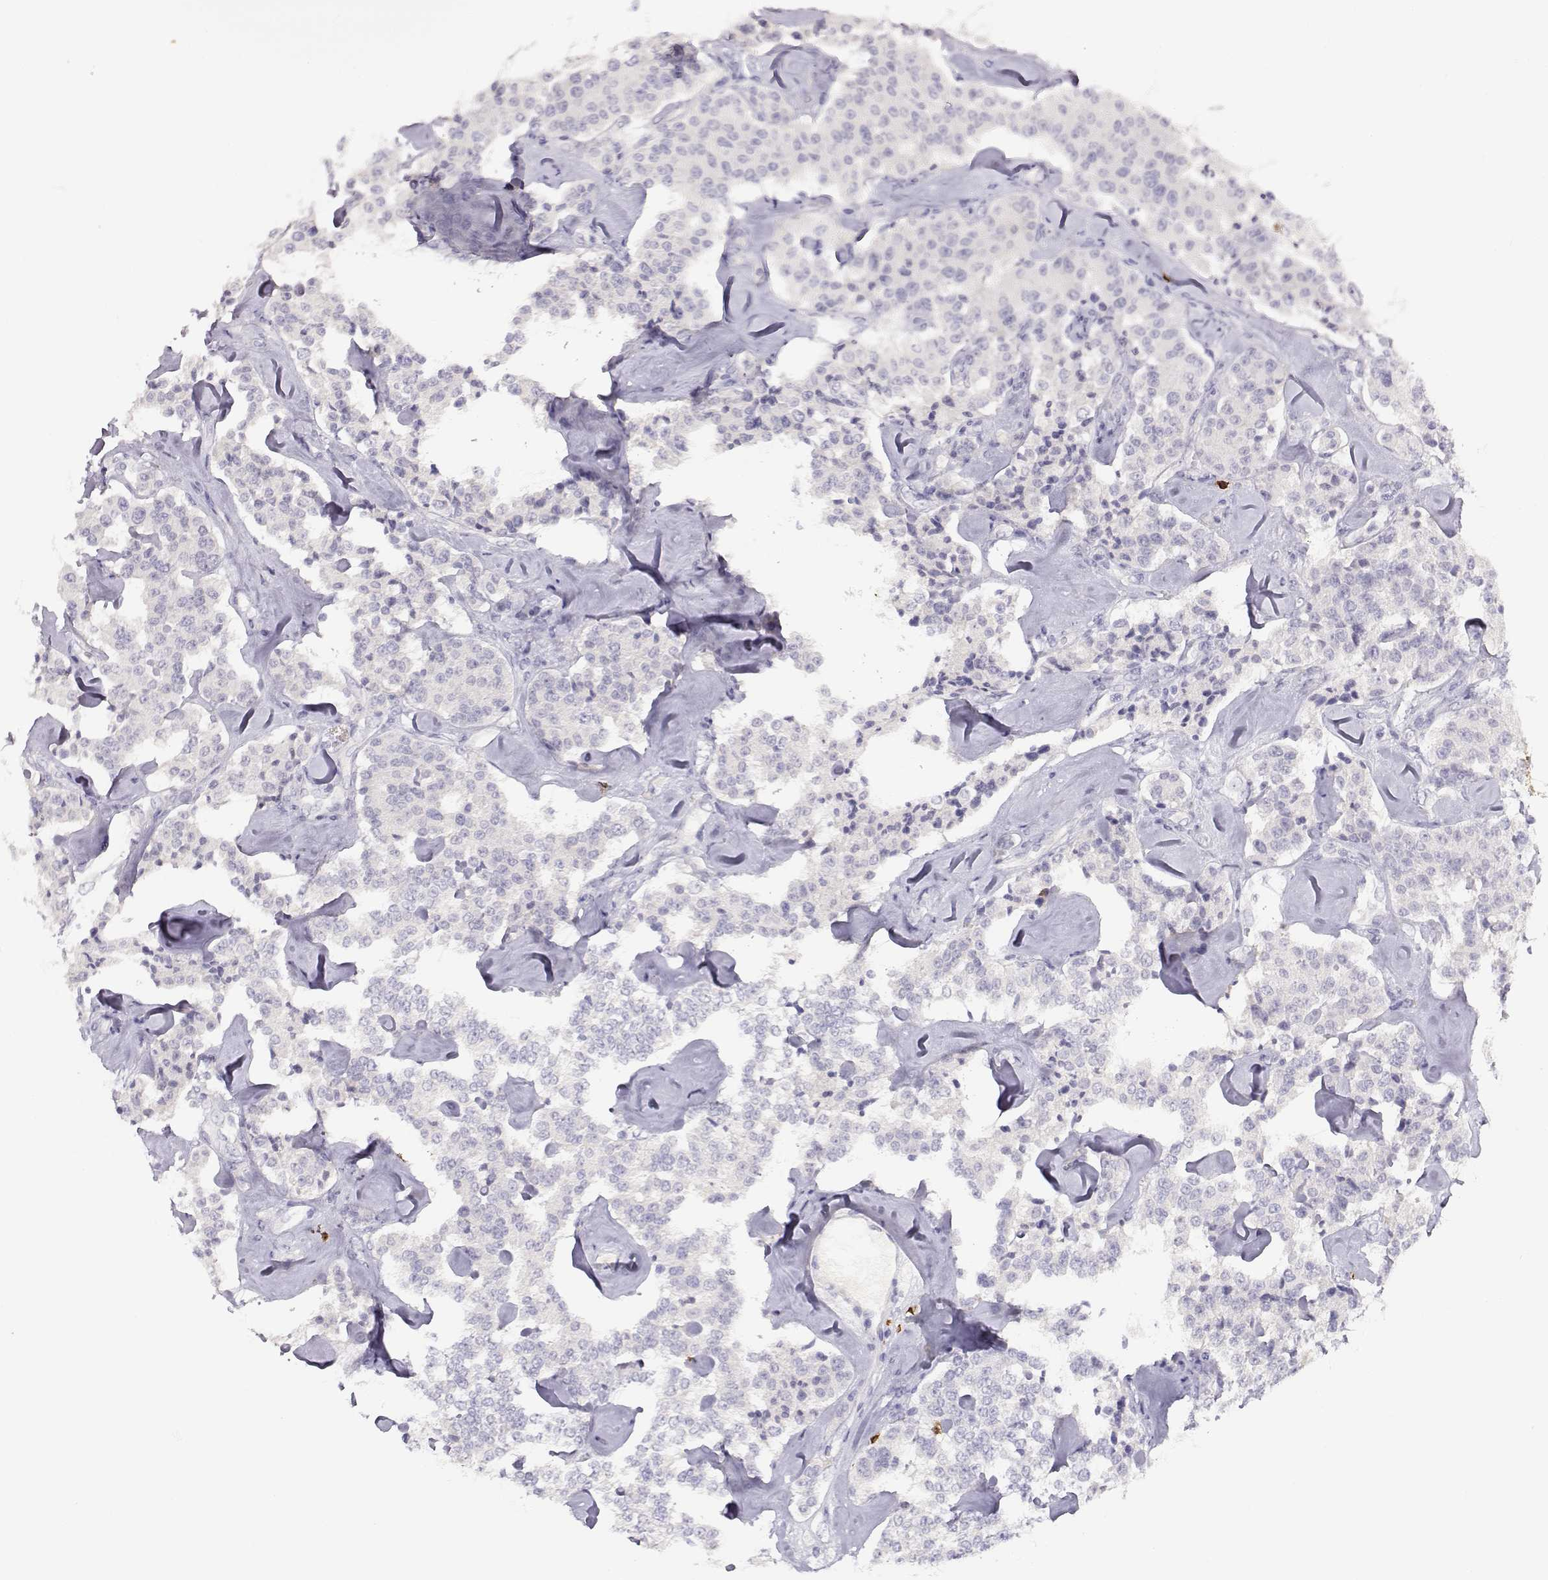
{"staining": {"intensity": "negative", "quantity": "none", "location": "none"}, "tissue": "carcinoid", "cell_type": "Tumor cells", "image_type": "cancer", "snomed": [{"axis": "morphology", "description": "Carcinoid, malignant, NOS"}, {"axis": "topography", "description": "Pancreas"}], "caption": "Immunohistochemistry (IHC) image of neoplastic tissue: human carcinoid (malignant) stained with DAB reveals no significant protein expression in tumor cells.", "gene": "CDHR1", "patient": {"sex": "male", "age": 41}}